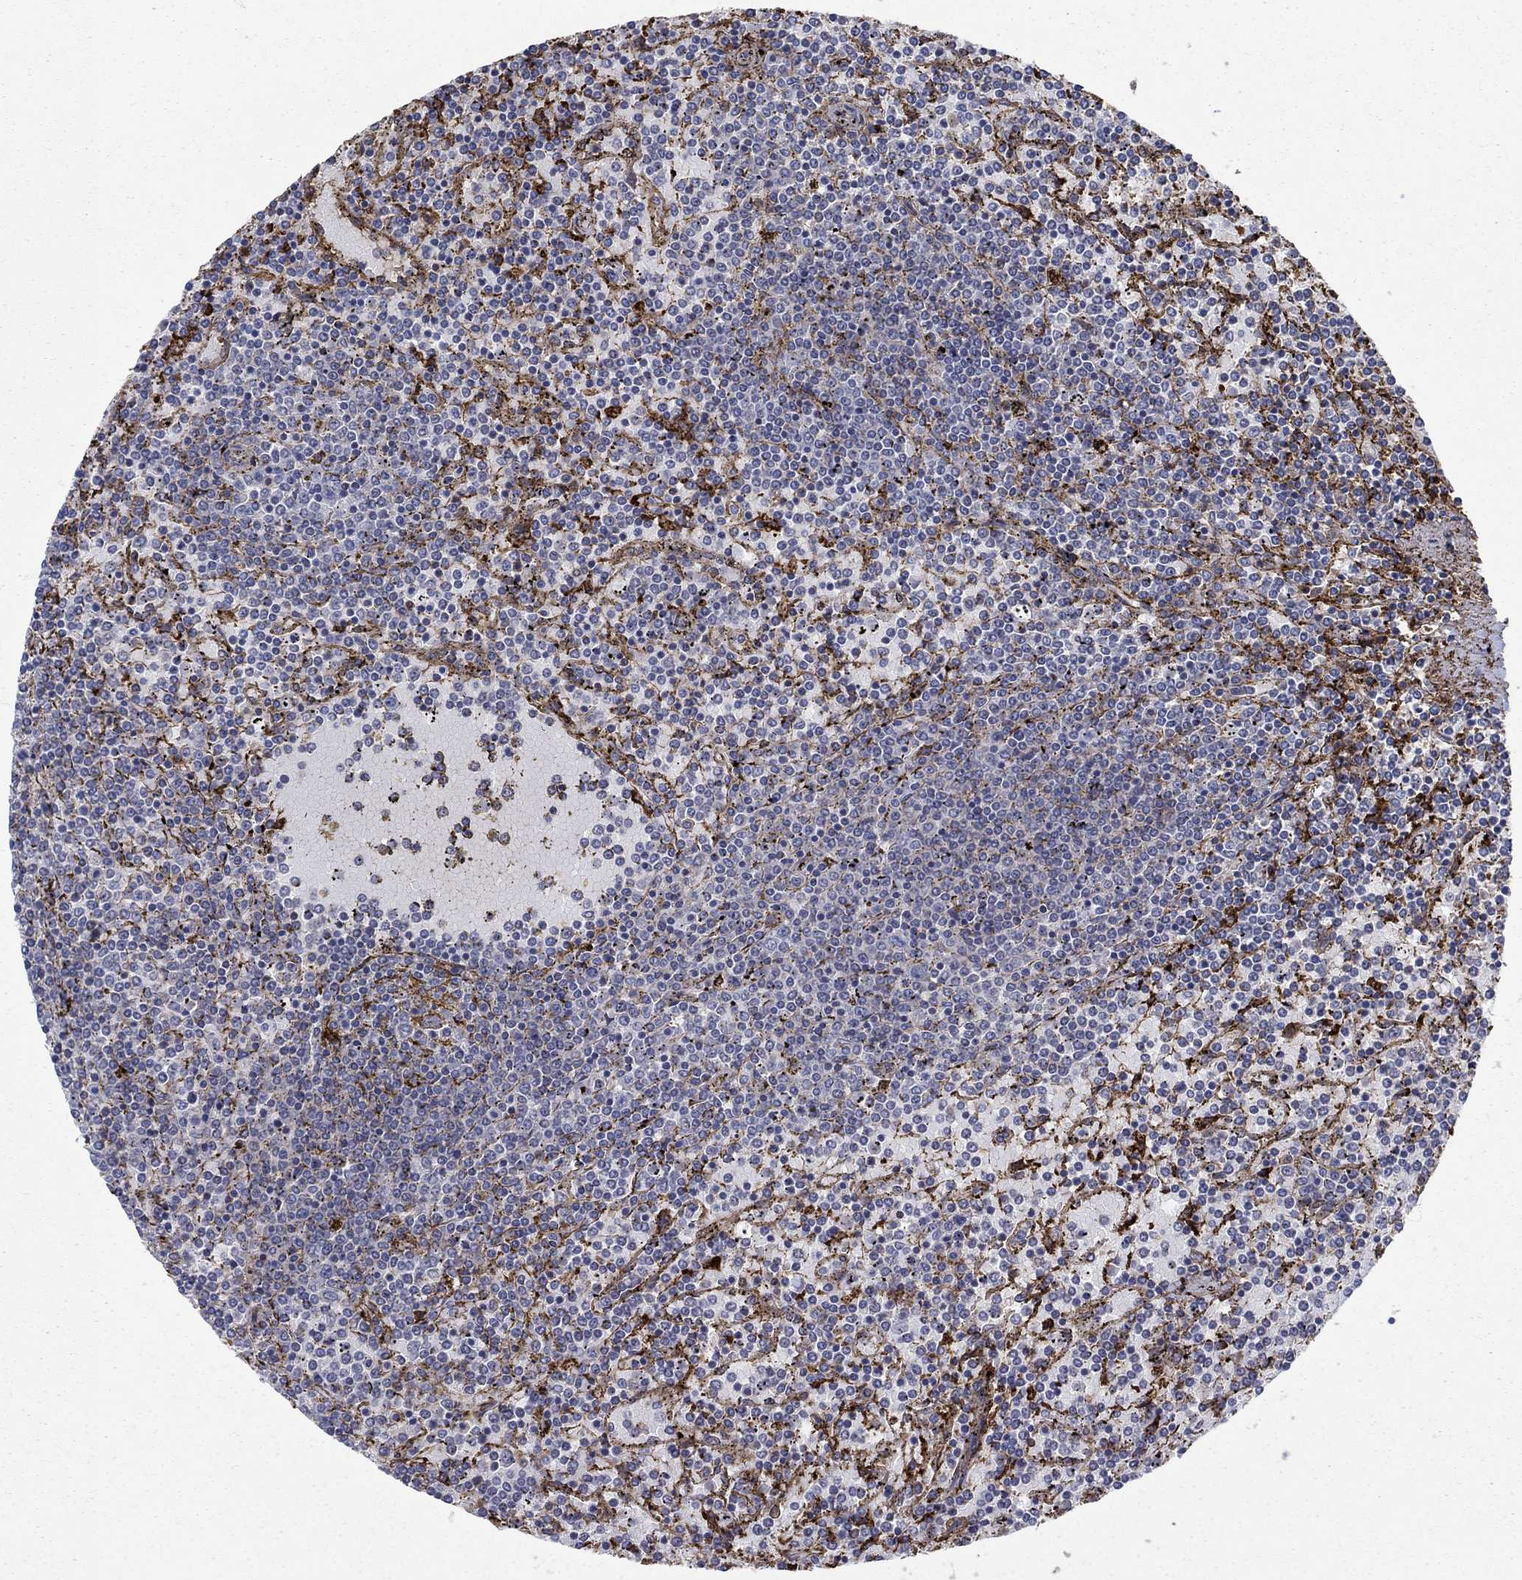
{"staining": {"intensity": "negative", "quantity": "none", "location": "none"}, "tissue": "lymphoma", "cell_type": "Tumor cells", "image_type": "cancer", "snomed": [{"axis": "morphology", "description": "Malignant lymphoma, non-Hodgkin's type, Low grade"}, {"axis": "topography", "description": "Spleen"}], "caption": "Tumor cells show no significant staining in lymphoma. Nuclei are stained in blue.", "gene": "PLAU", "patient": {"sex": "female", "age": 77}}